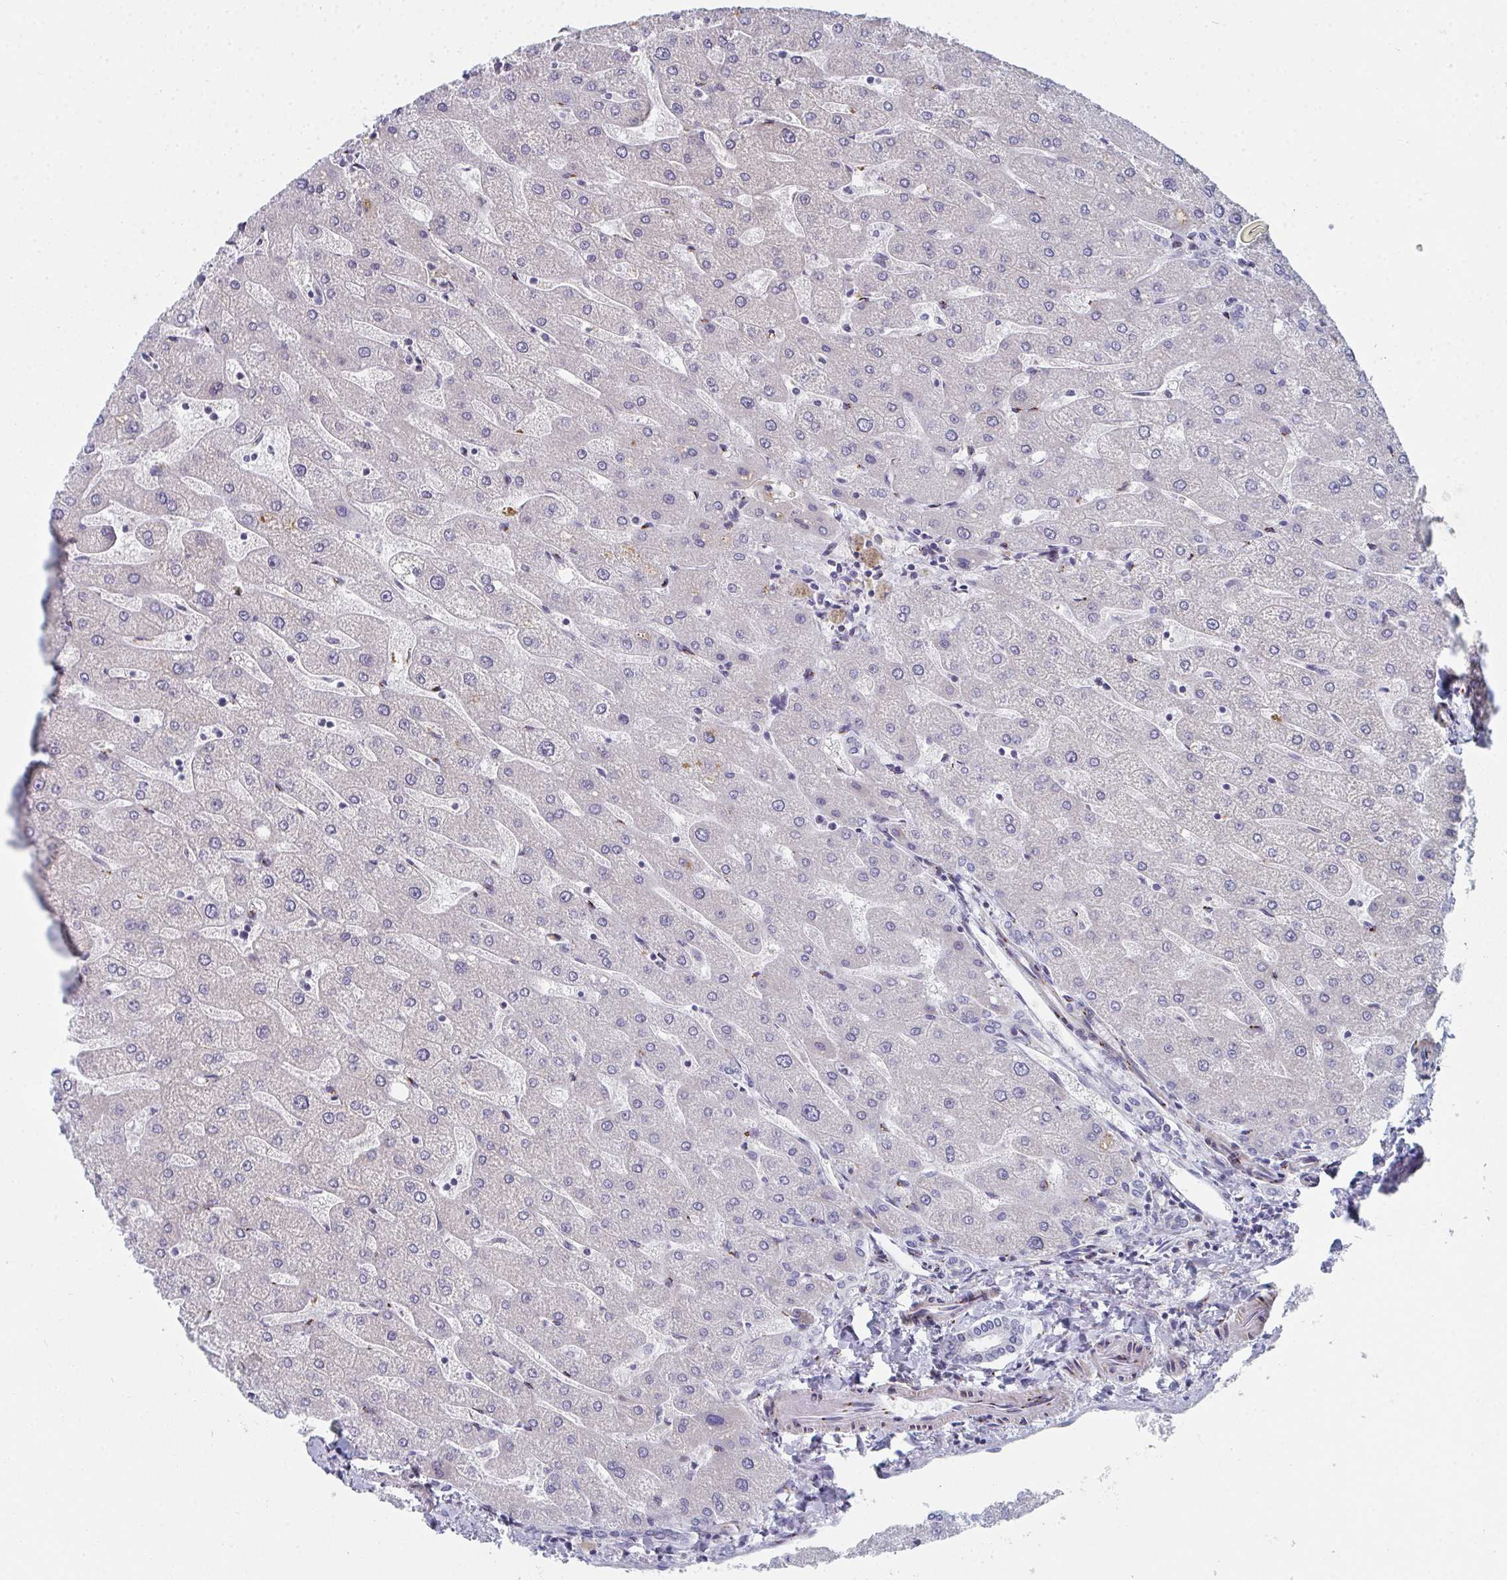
{"staining": {"intensity": "negative", "quantity": "none", "location": "none"}, "tissue": "liver", "cell_type": "Cholangiocytes", "image_type": "normal", "snomed": [{"axis": "morphology", "description": "Normal tissue, NOS"}, {"axis": "topography", "description": "Liver"}], "caption": "An immunohistochemistry micrograph of normal liver is shown. There is no staining in cholangiocytes of liver.", "gene": "PSMG1", "patient": {"sex": "male", "age": 67}}